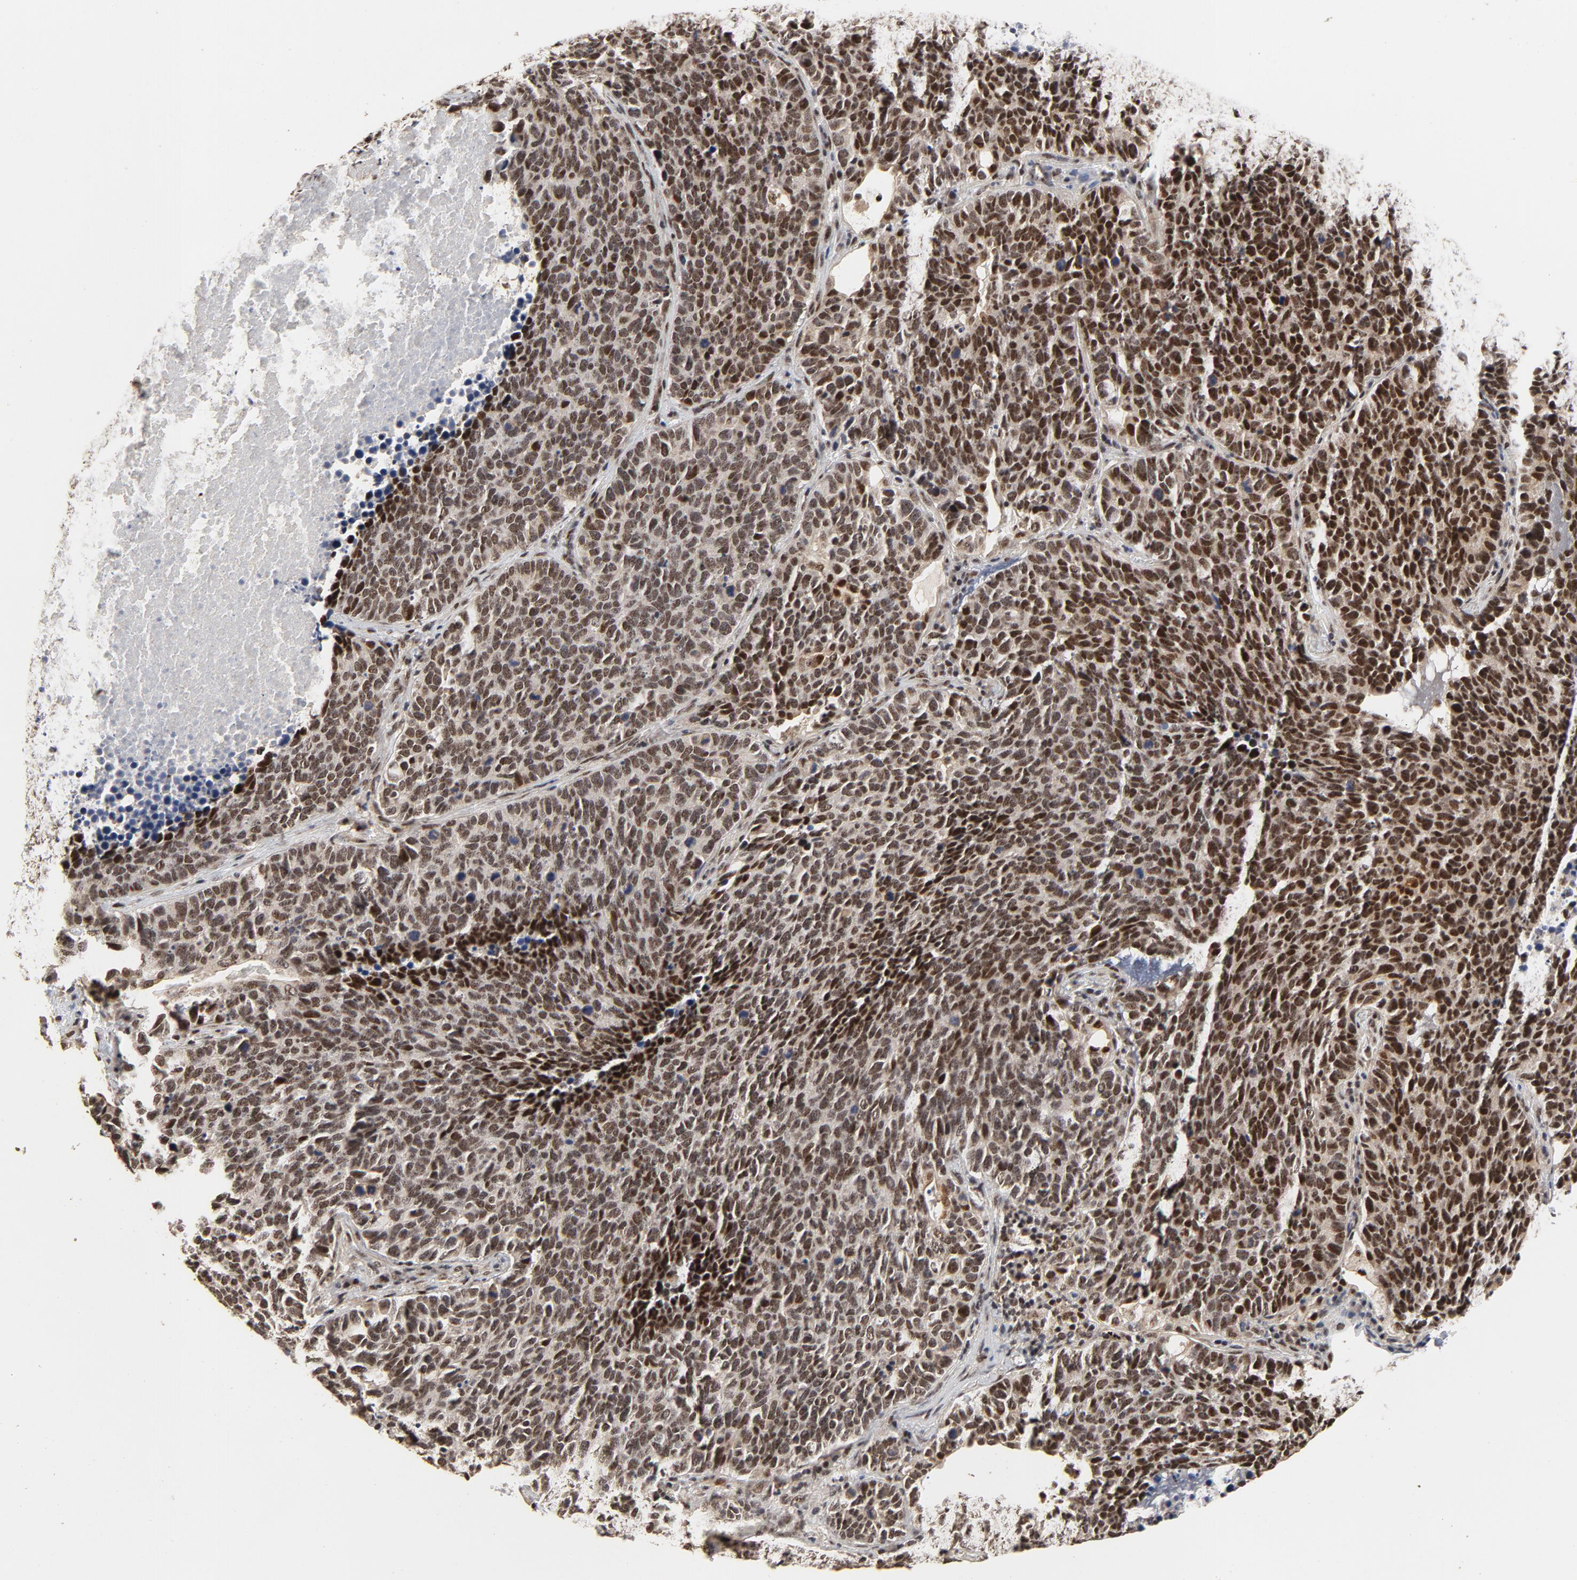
{"staining": {"intensity": "strong", "quantity": ">75%", "location": "cytoplasmic/membranous,nuclear"}, "tissue": "lung cancer", "cell_type": "Tumor cells", "image_type": "cancer", "snomed": [{"axis": "morphology", "description": "Neoplasm, malignant, NOS"}, {"axis": "topography", "description": "Lung"}], "caption": "DAB immunohistochemical staining of human neoplasm (malignant) (lung) shows strong cytoplasmic/membranous and nuclear protein positivity in about >75% of tumor cells. Ihc stains the protein in brown and the nuclei are stained blue.", "gene": "TP53RK", "patient": {"sex": "female", "age": 75}}